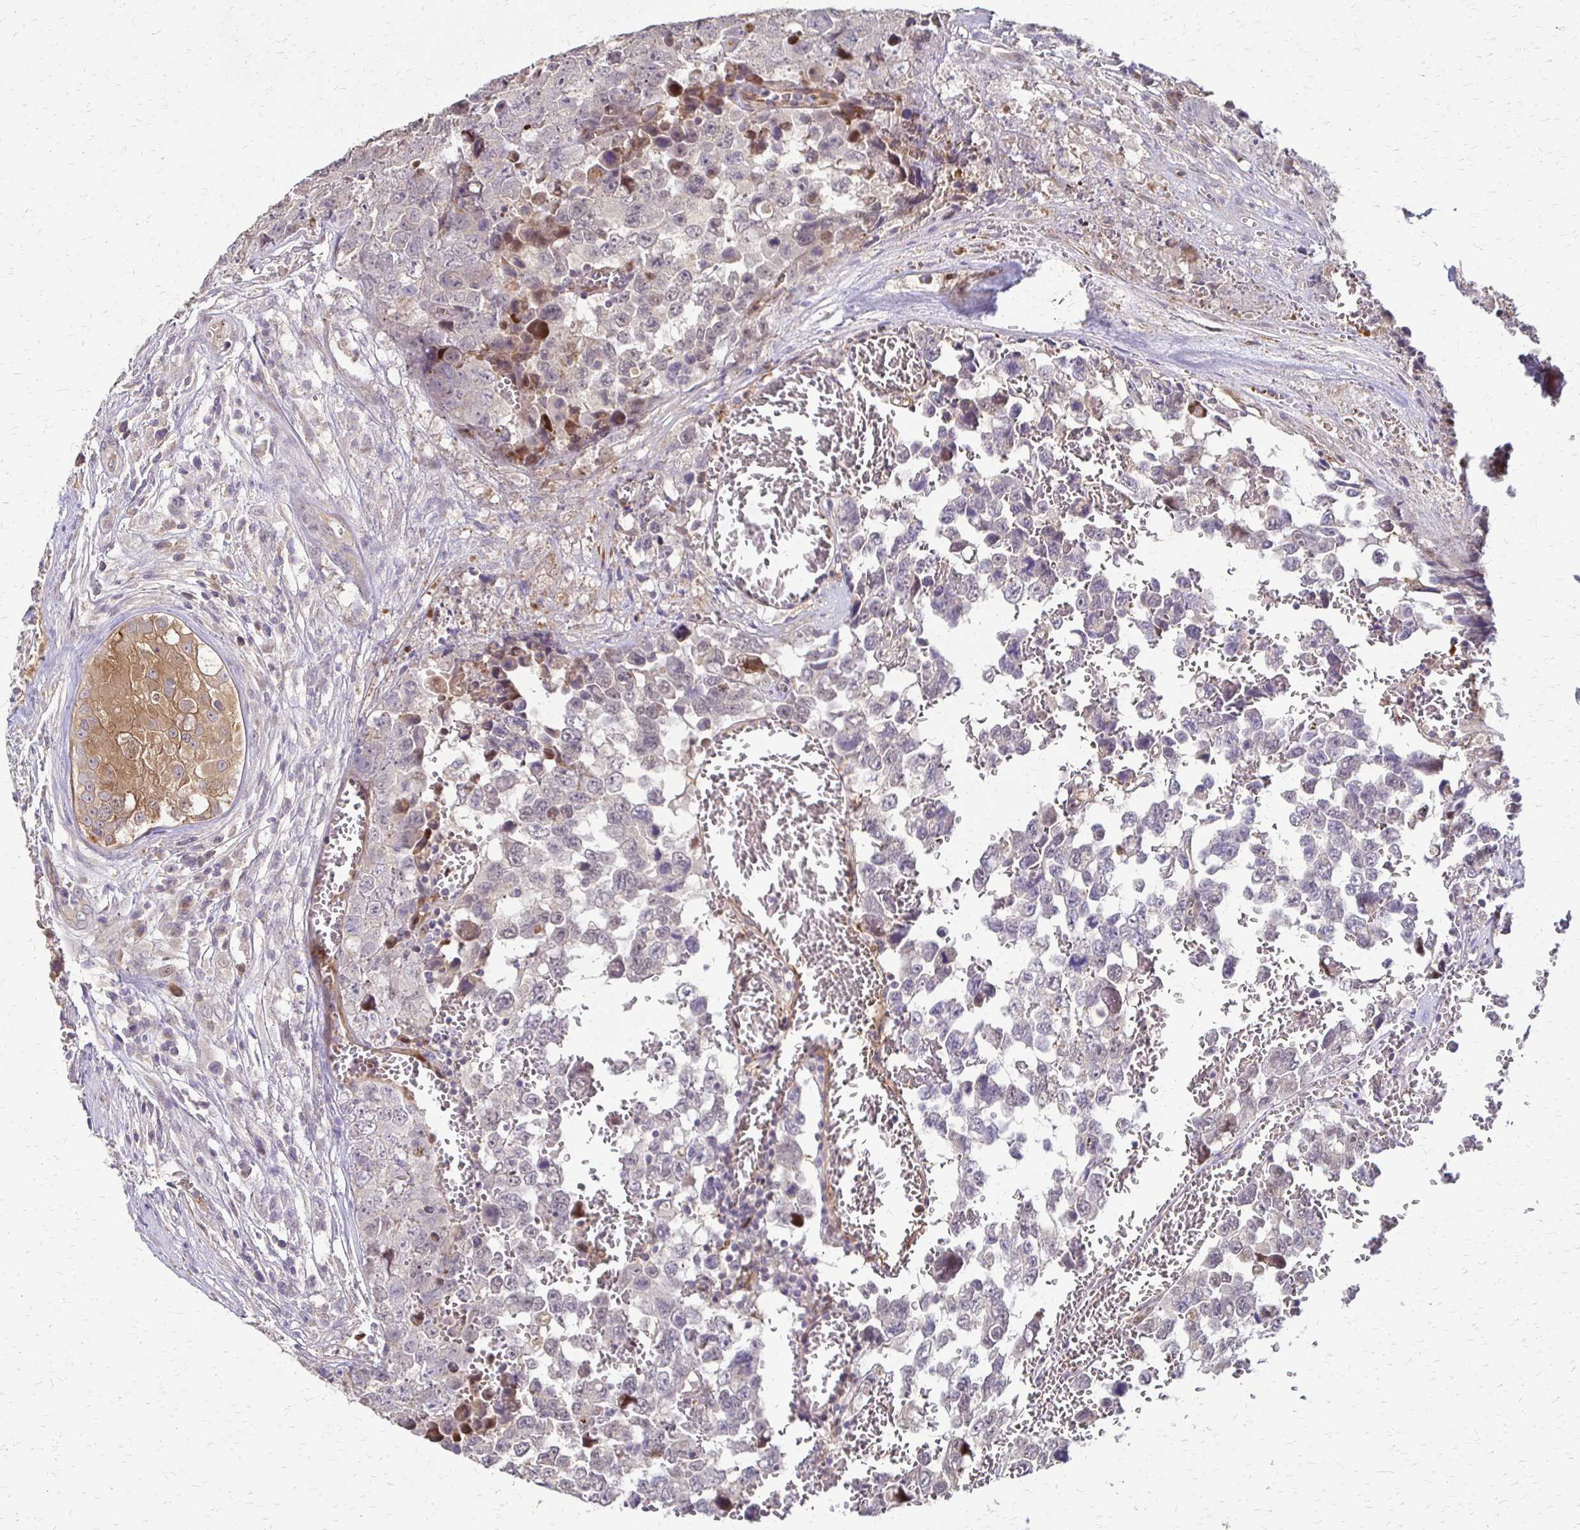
{"staining": {"intensity": "negative", "quantity": "none", "location": "none"}, "tissue": "testis cancer", "cell_type": "Tumor cells", "image_type": "cancer", "snomed": [{"axis": "morphology", "description": "Carcinoma, Embryonal, NOS"}, {"axis": "topography", "description": "Testis"}], "caption": "An IHC histopathology image of testis cancer is shown. There is no staining in tumor cells of testis cancer.", "gene": "CFL2", "patient": {"sex": "male", "age": 18}}